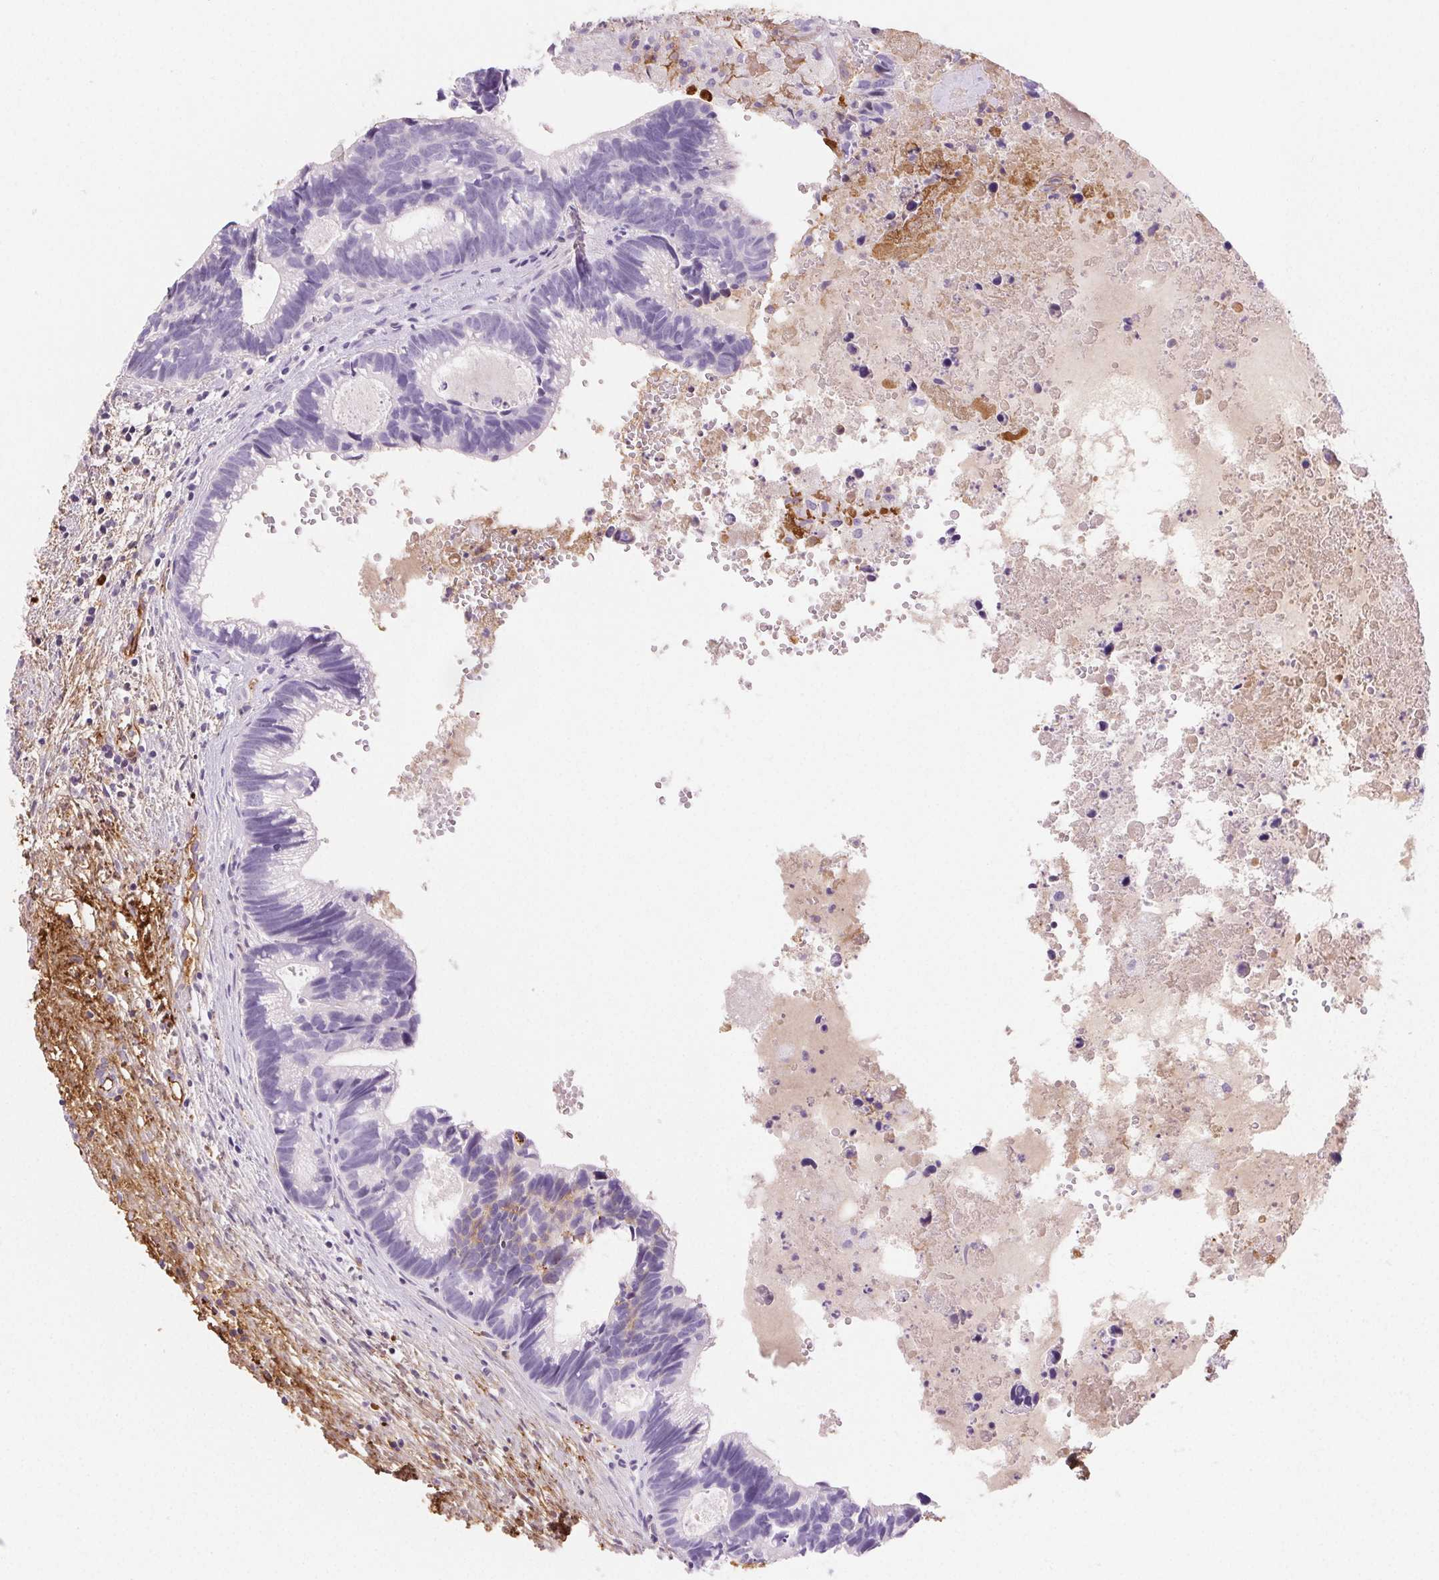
{"staining": {"intensity": "negative", "quantity": "none", "location": "none"}, "tissue": "head and neck cancer", "cell_type": "Tumor cells", "image_type": "cancer", "snomed": [{"axis": "morphology", "description": "Adenocarcinoma, NOS"}, {"axis": "topography", "description": "Head-Neck"}], "caption": "Image shows no protein staining in tumor cells of head and neck cancer tissue.", "gene": "FGA", "patient": {"sex": "male", "age": 62}}